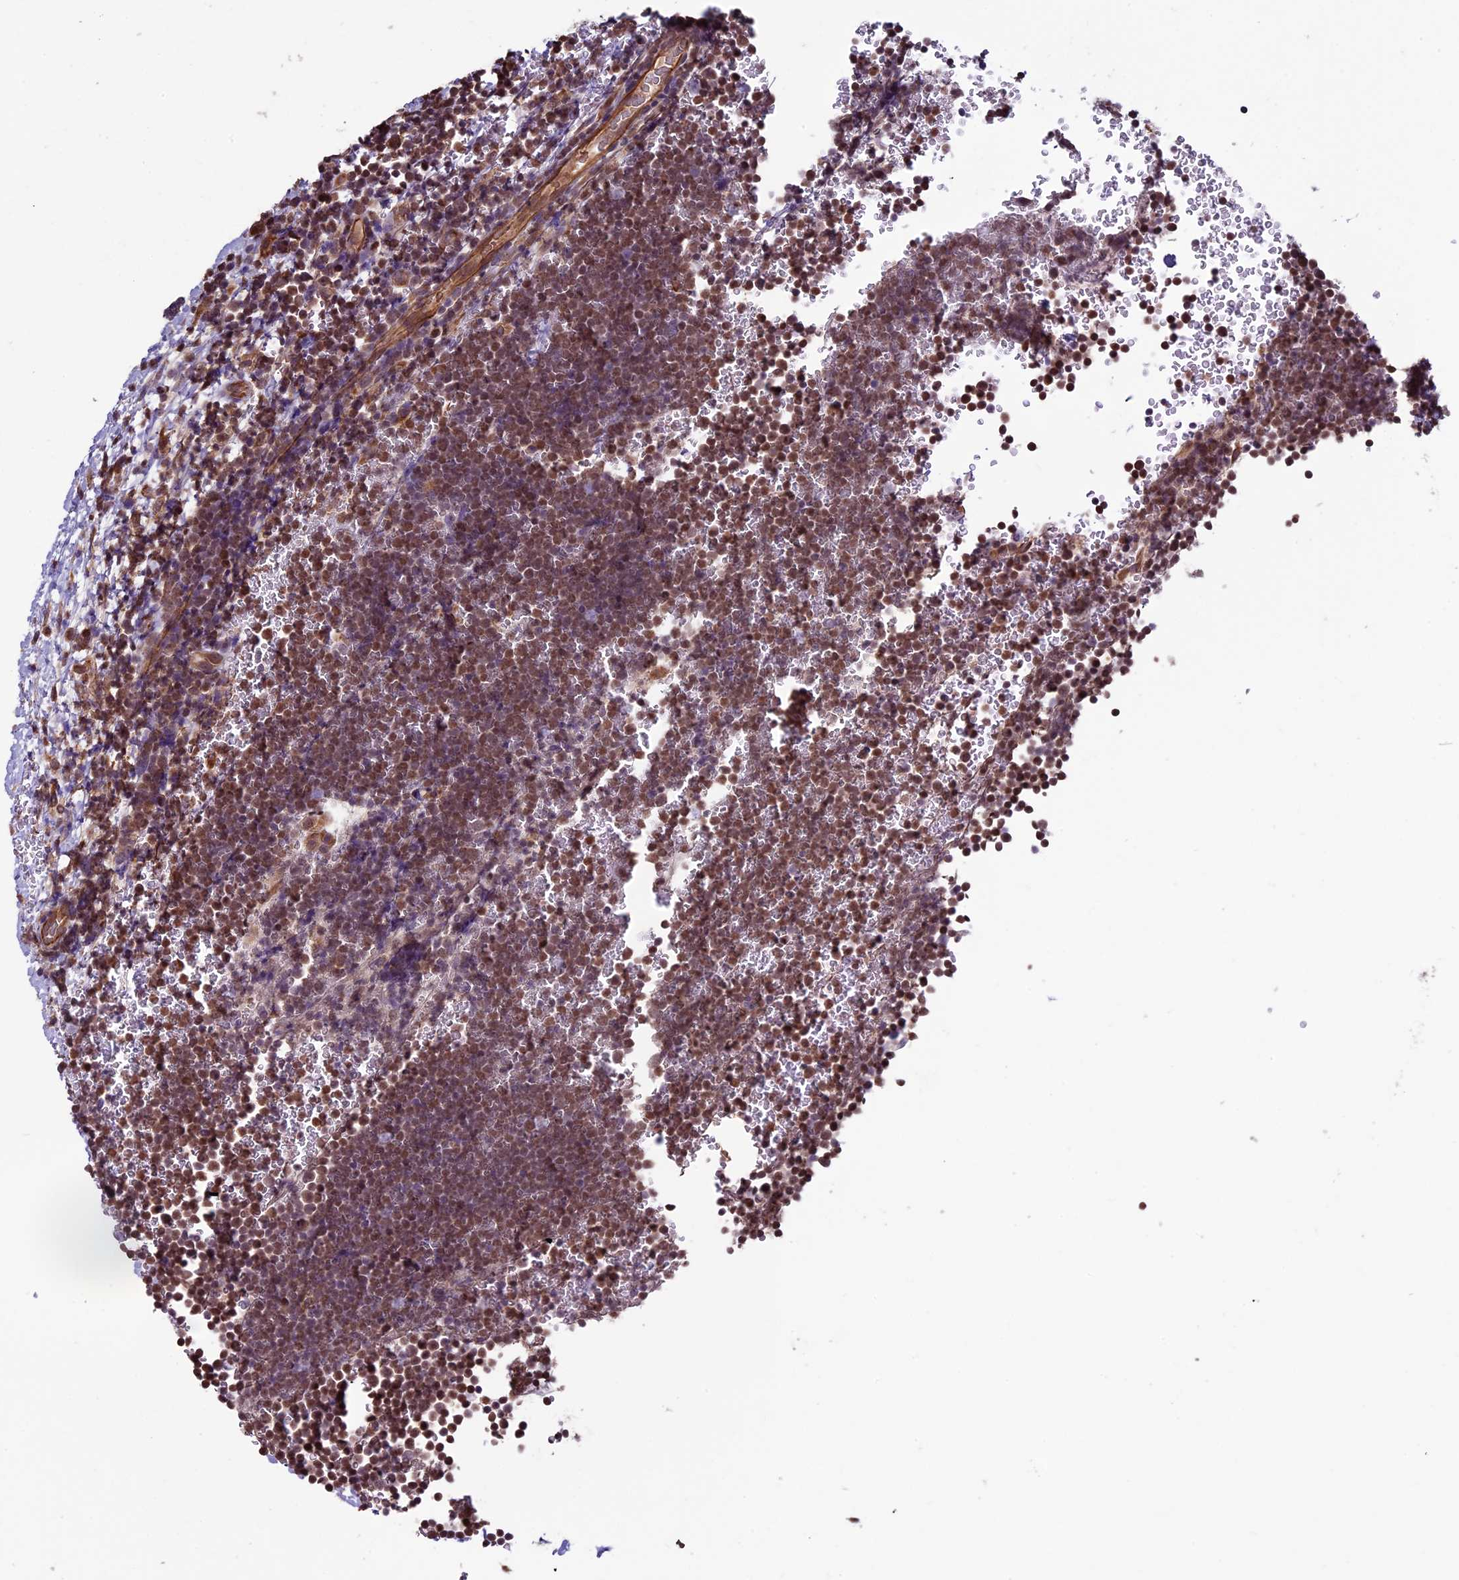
{"staining": {"intensity": "moderate", "quantity": ">75%", "location": "nuclear"}, "tissue": "lymphoma", "cell_type": "Tumor cells", "image_type": "cancer", "snomed": [{"axis": "morphology", "description": "Malignant lymphoma, non-Hodgkin's type, High grade"}, {"axis": "topography", "description": "Lymph node"}], "caption": "Immunohistochemistry (IHC) of malignant lymphoma, non-Hodgkin's type (high-grade) displays medium levels of moderate nuclear positivity in approximately >75% of tumor cells.", "gene": "C3orf70", "patient": {"sex": "male", "age": 13}}